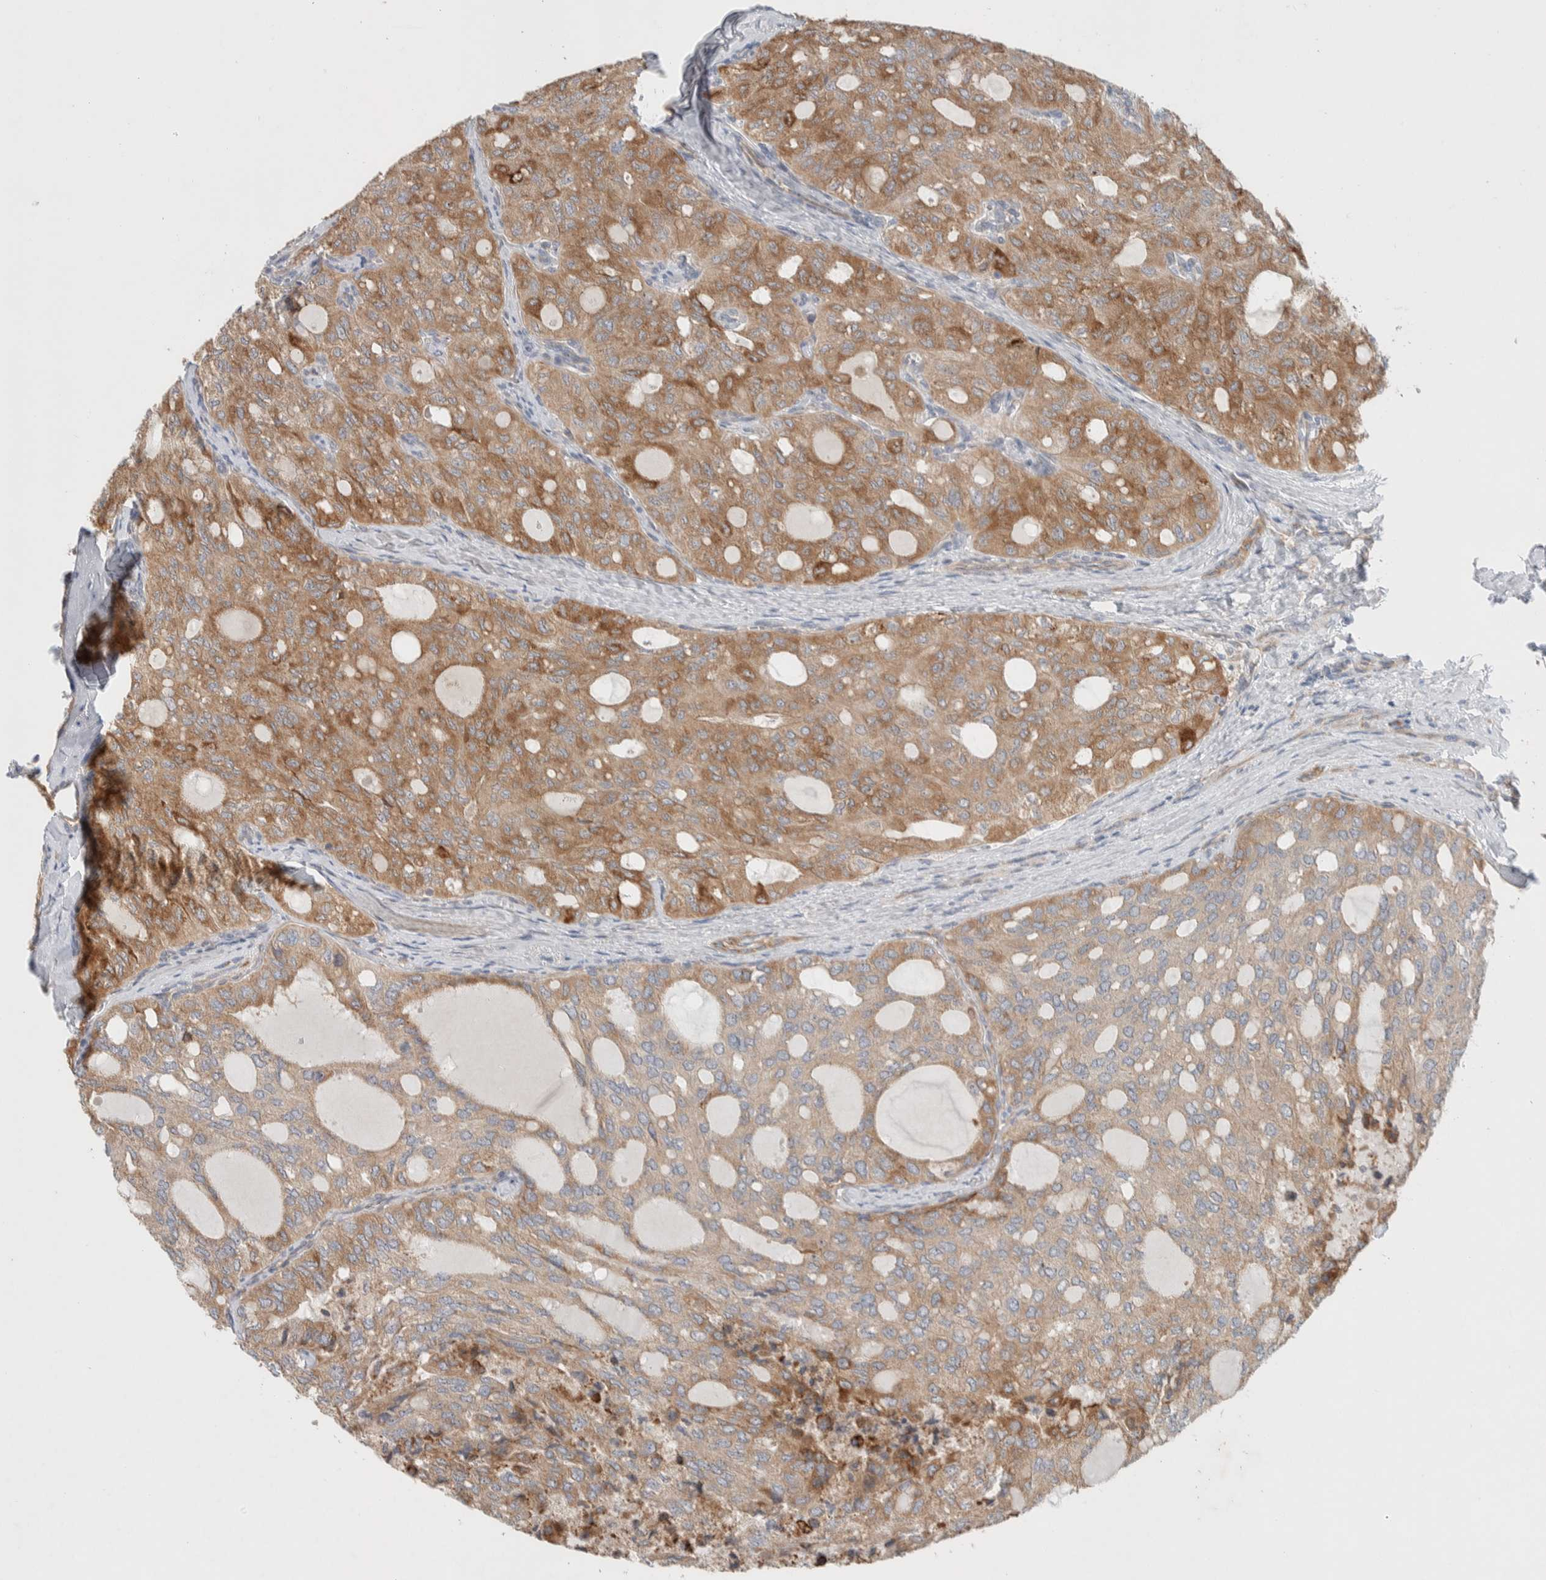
{"staining": {"intensity": "moderate", "quantity": ">75%", "location": "cytoplasmic/membranous"}, "tissue": "thyroid cancer", "cell_type": "Tumor cells", "image_type": "cancer", "snomed": [{"axis": "morphology", "description": "Follicular adenoma carcinoma, NOS"}, {"axis": "topography", "description": "Thyroid gland"}], "caption": "Immunohistochemical staining of human thyroid cancer (follicular adenoma carcinoma) shows medium levels of moderate cytoplasmic/membranous protein staining in about >75% of tumor cells.", "gene": "ADCY8", "patient": {"sex": "male", "age": 75}}